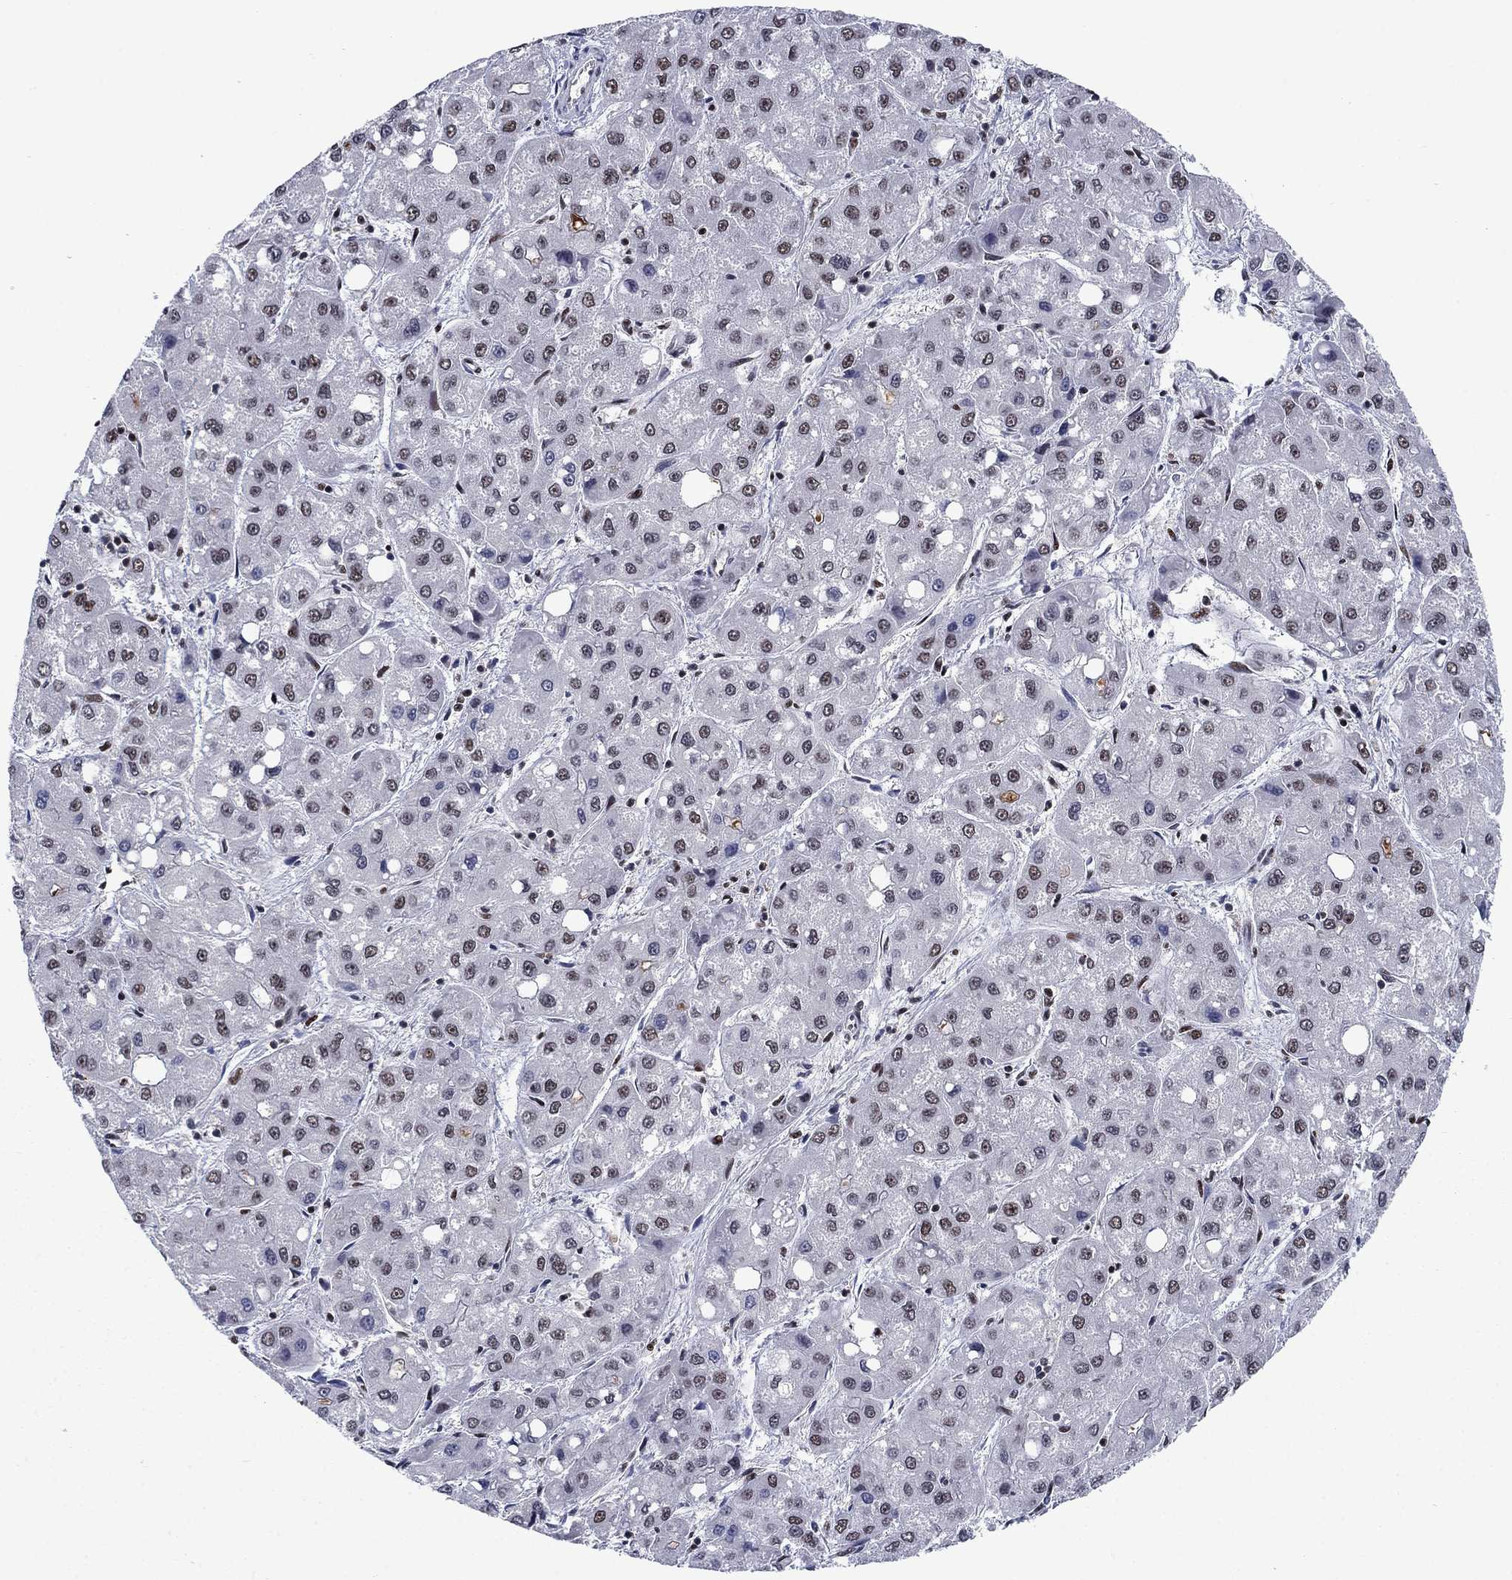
{"staining": {"intensity": "strong", "quantity": "<25%", "location": "nuclear"}, "tissue": "liver cancer", "cell_type": "Tumor cells", "image_type": "cancer", "snomed": [{"axis": "morphology", "description": "Carcinoma, Hepatocellular, NOS"}, {"axis": "topography", "description": "Liver"}], "caption": "Strong nuclear positivity for a protein is identified in approximately <25% of tumor cells of hepatocellular carcinoma (liver) using immunohistochemistry.", "gene": "RPRD1B", "patient": {"sex": "male", "age": 73}}